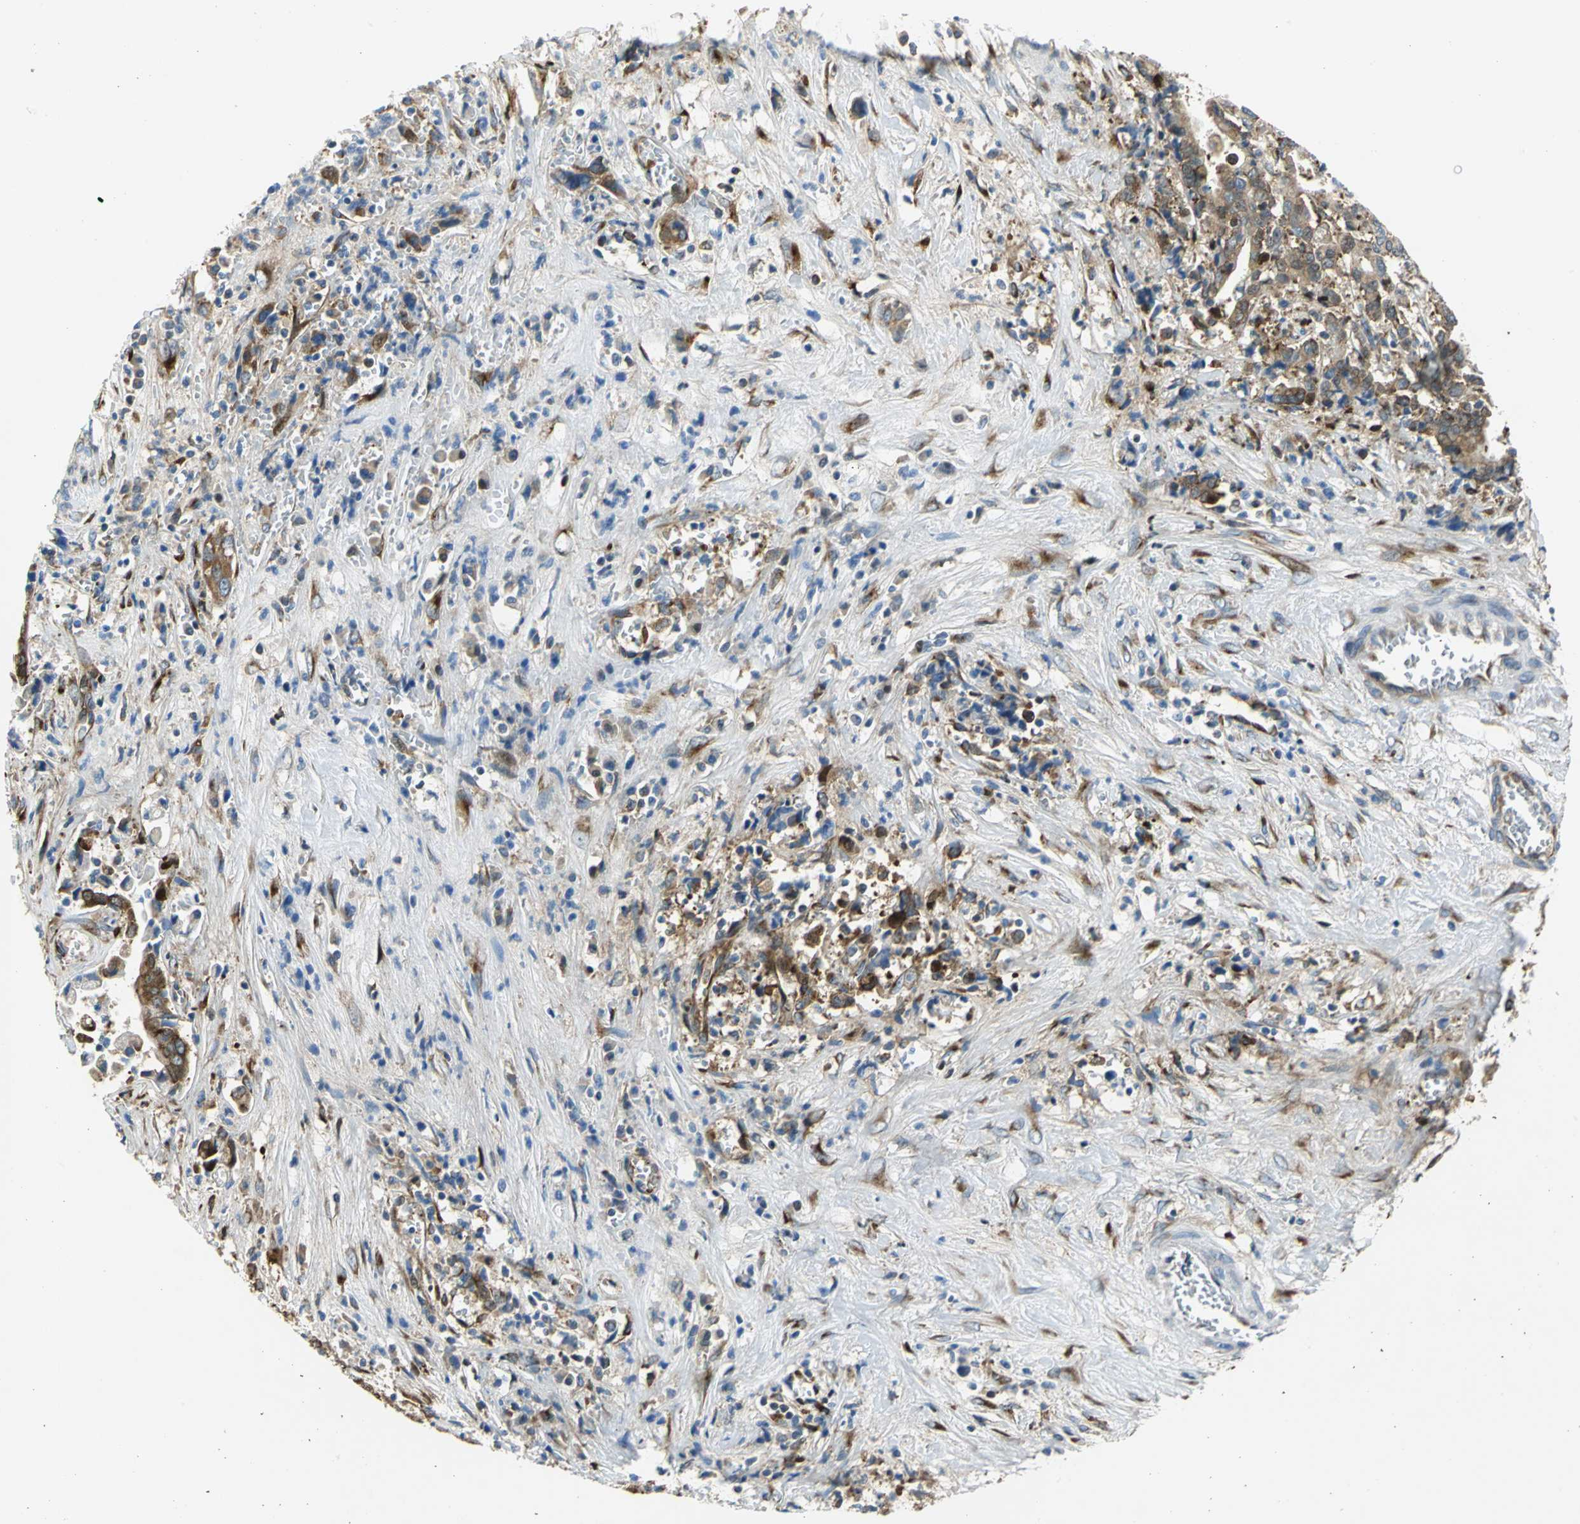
{"staining": {"intensity": "moderate", "quantity": ">75%", "location": "cytoplasmic/membranous"}, "tissue": "liver cancer", "cell_type": "Tumor cells", "image_type": "cancer", "snomed": [{"axis": "morphology", "description": "Cholangiocarcinoma"}, {"axis": "topography", "description": "Liver"}], "caption": "A micrograph showing moderate cytoplasmic/membranous positivity in approximately >75% of tumor cells in liver cancer, as visualized by brown immunohistochemical staining.", "gene": "YBX1", "patient": {"sex": "male", "age": 57}}